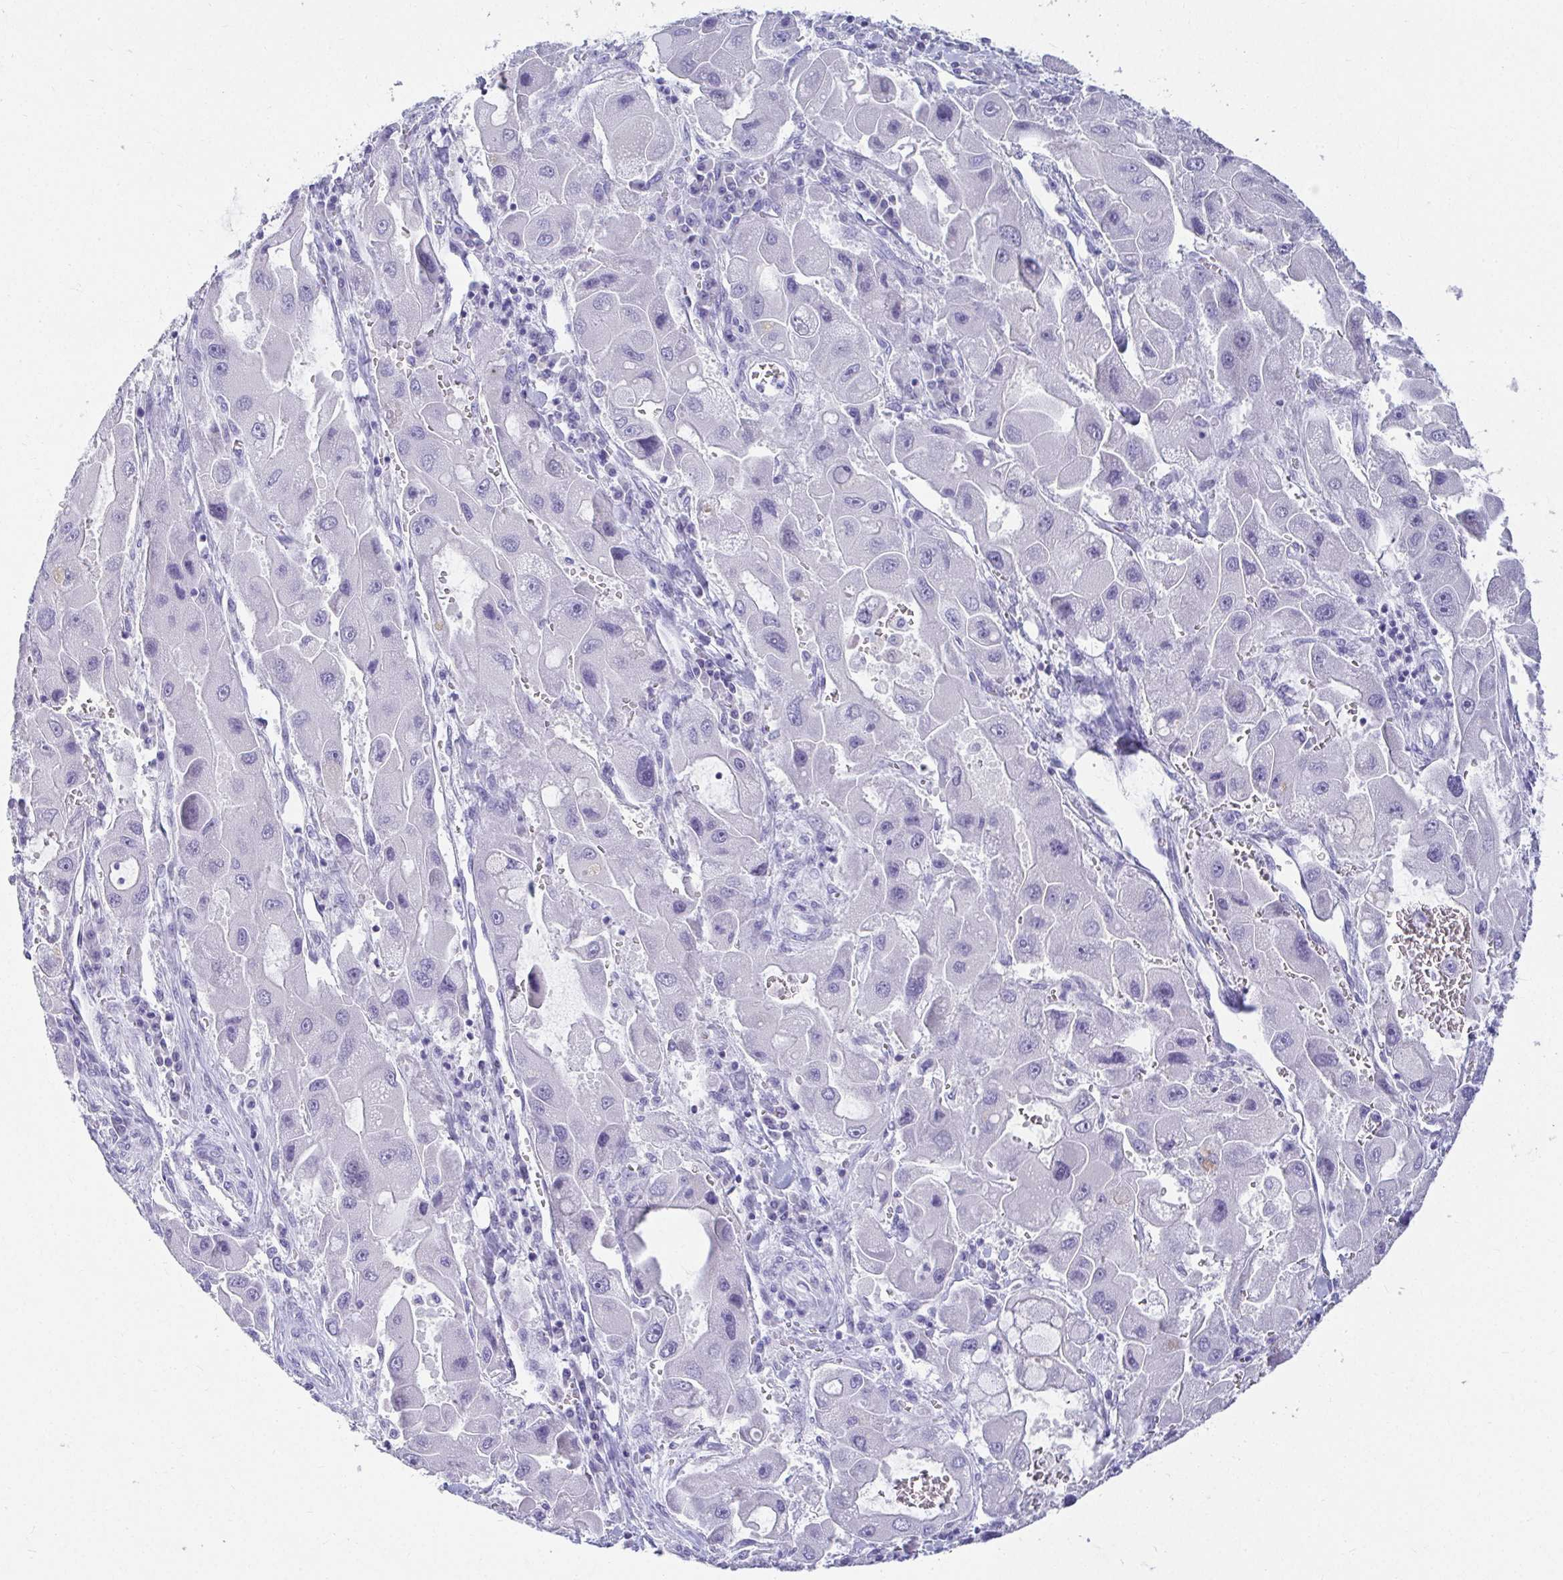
{"staining": {"intensity": "negative", "quantity": "none", "location": "none"}, "tissue": "liver cancer", "cell_type": "Tumor cells", "image_type": "cancer", "snomed": [{"axis": "morphology", "description": "Carcinoma, Hepatocellular, NOS"}, {"axis": "topography", "description": "Liver"}], "caption": "Tumor cells are negative for brown protein staining in liver cancer (hepatocellular carcinoma).", "gene": "DPEP3", "patient": {"sex": "male", "age": 24}}